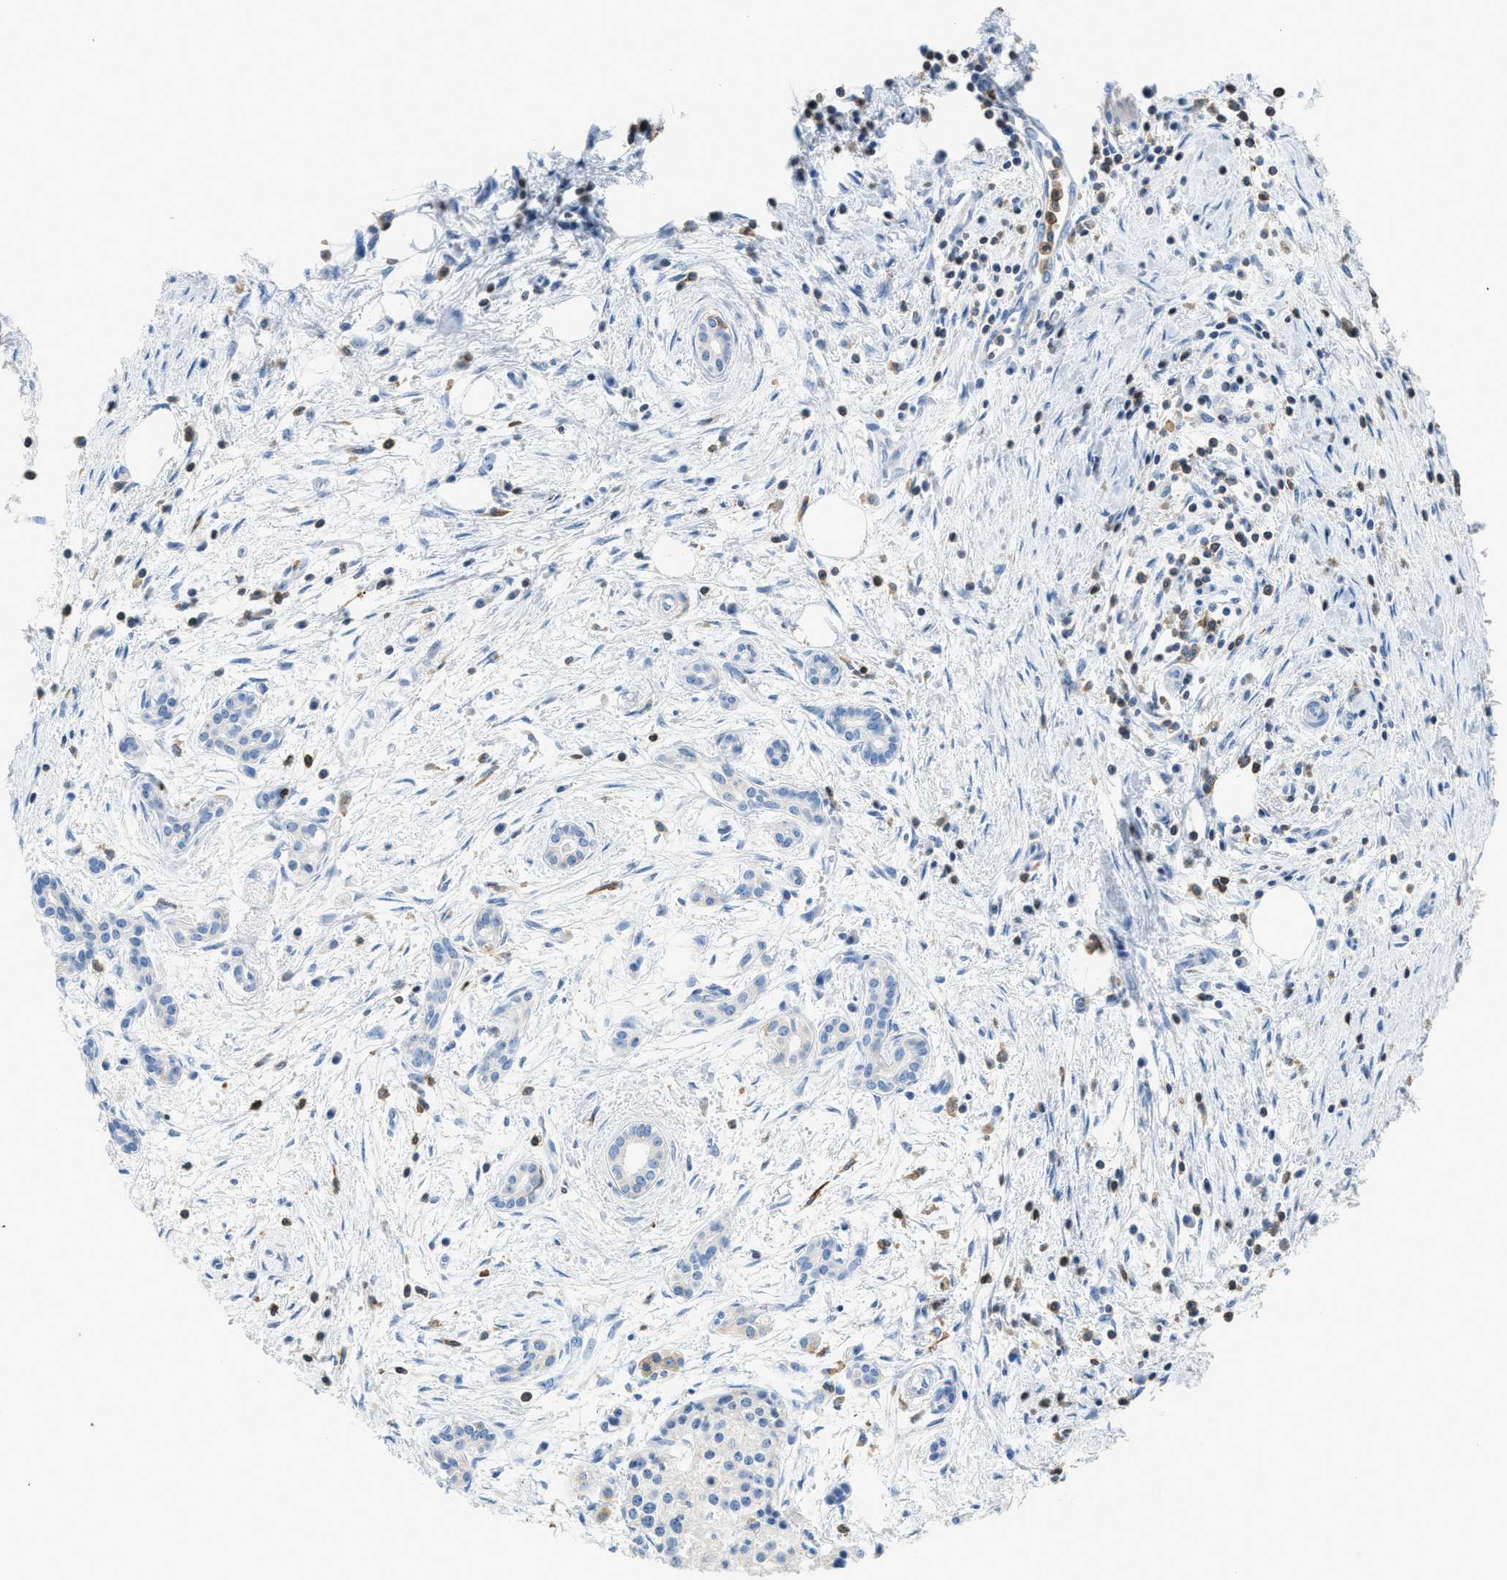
{"staining": {"intensity": "negative", "quantity": "none", "location": "none"}, "tissue": "pancreatic cancer", "cell_type": "Tumor cells", "image_type": "cancer", "snomed": [{"axis": "morphology", "description": "Adenocarcinoma, NOS"}, {"axis": "topography", "description": "Pancreas"}], "caption": "Protein analysis of adenocarcinoma (pancreatic) reveals no significant positivity in tumor cells.", "gene": "FAM151A", "patient": {"sex": "female", "age": 70}}